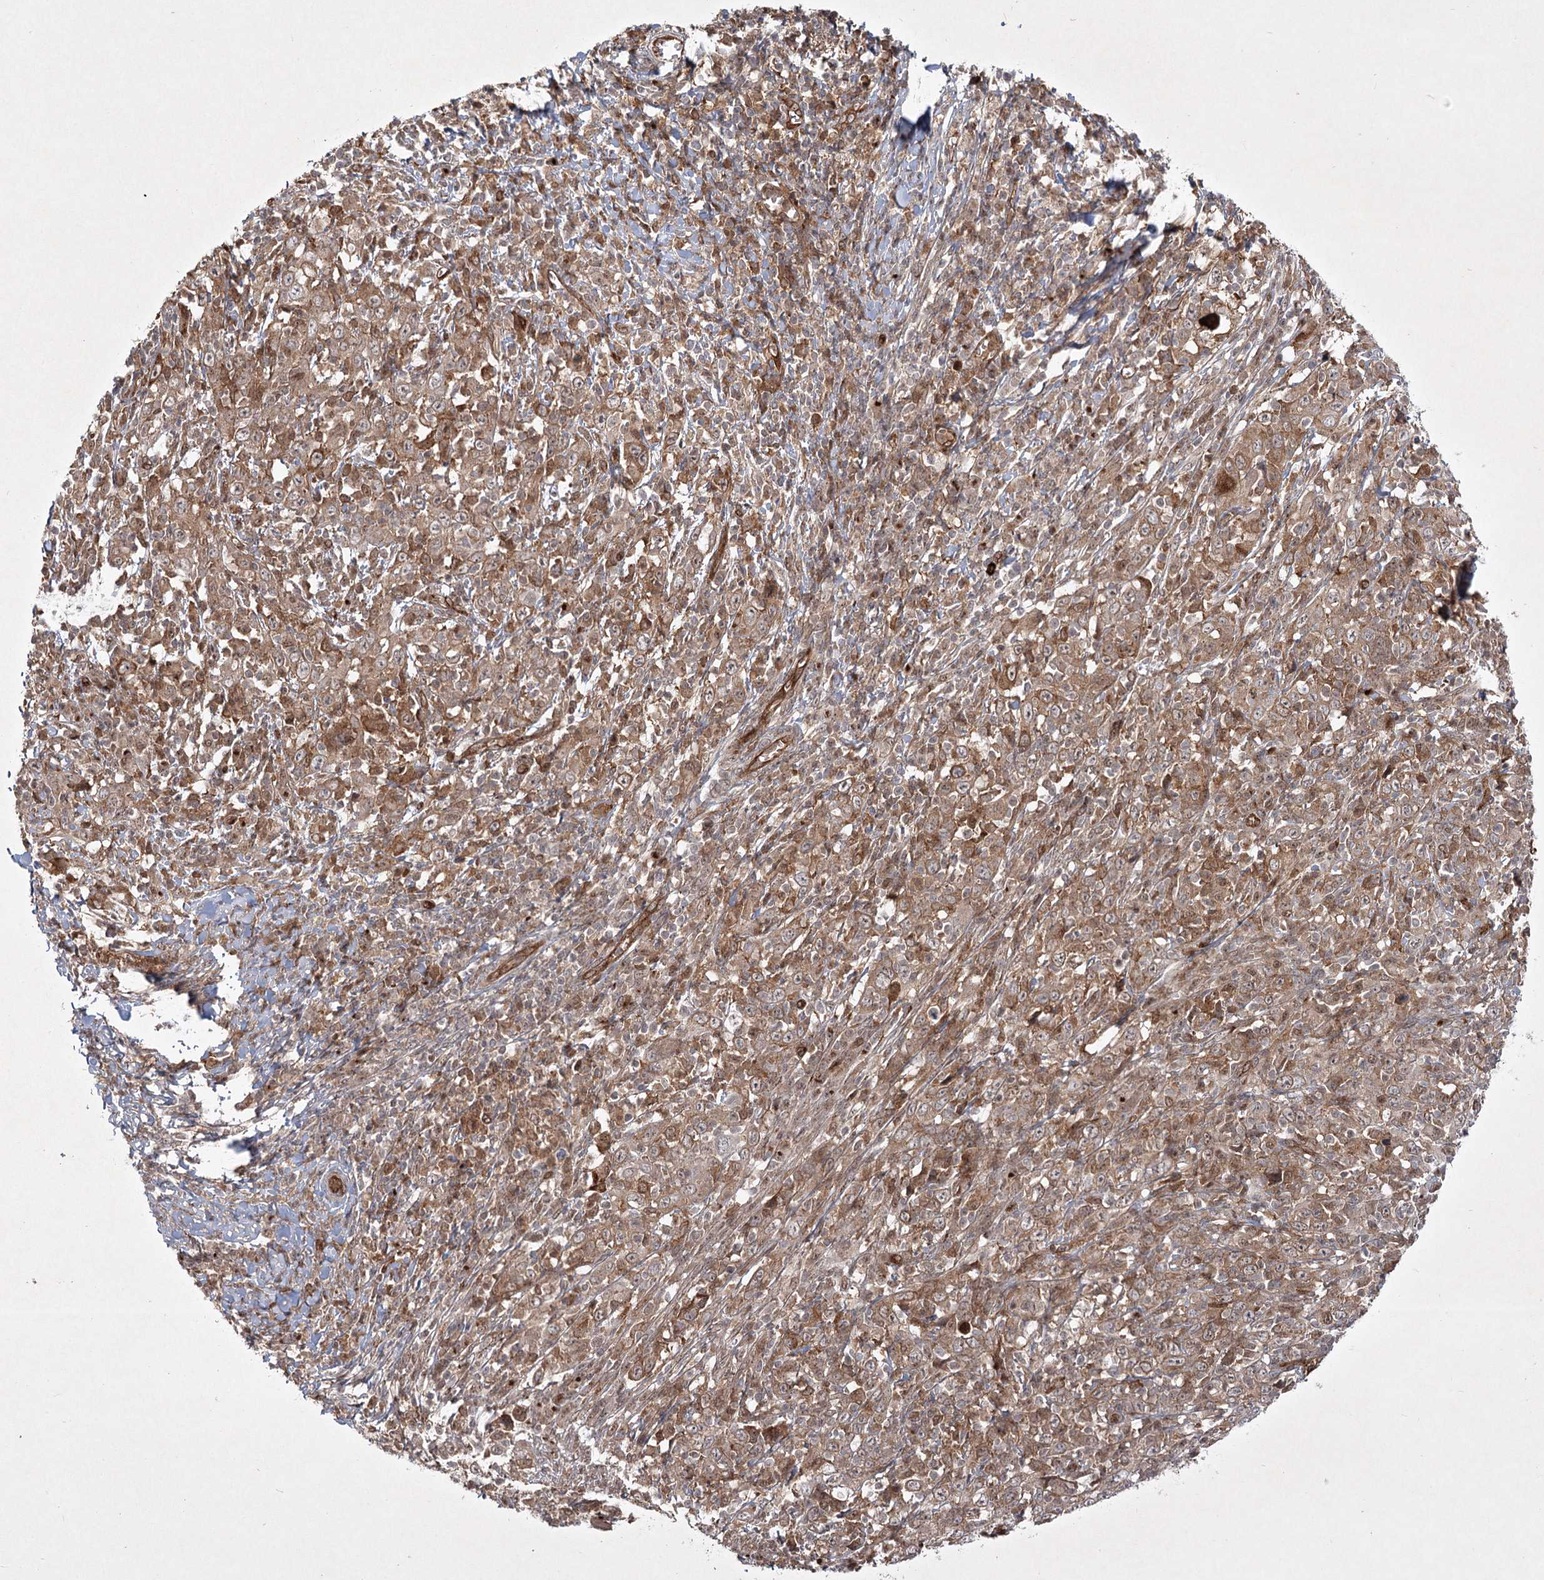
{"staining": {"intensity": "moderate", "quantity": ">75%", "location": "cytoplasmic/membranous"}, "tissue": "cervical cancer", "cell_type": "Tumor cells", "image_type": "cancer", "snomed": [{"axis": "morphology", "description": "Squamous cell carcinoma, NOS"}, {"axis": "topography", "description": "Cervix"}], "caption": "Approximately >75% of tumor cells in cervical cancer (squamous cell carcinoma) show moderate cytoplasmic/membranous protein positivity as visualized by brown immunohistochemical staining.", "gene": "ARHGAP31", "patient": {"sex": "female", "age": 46}}